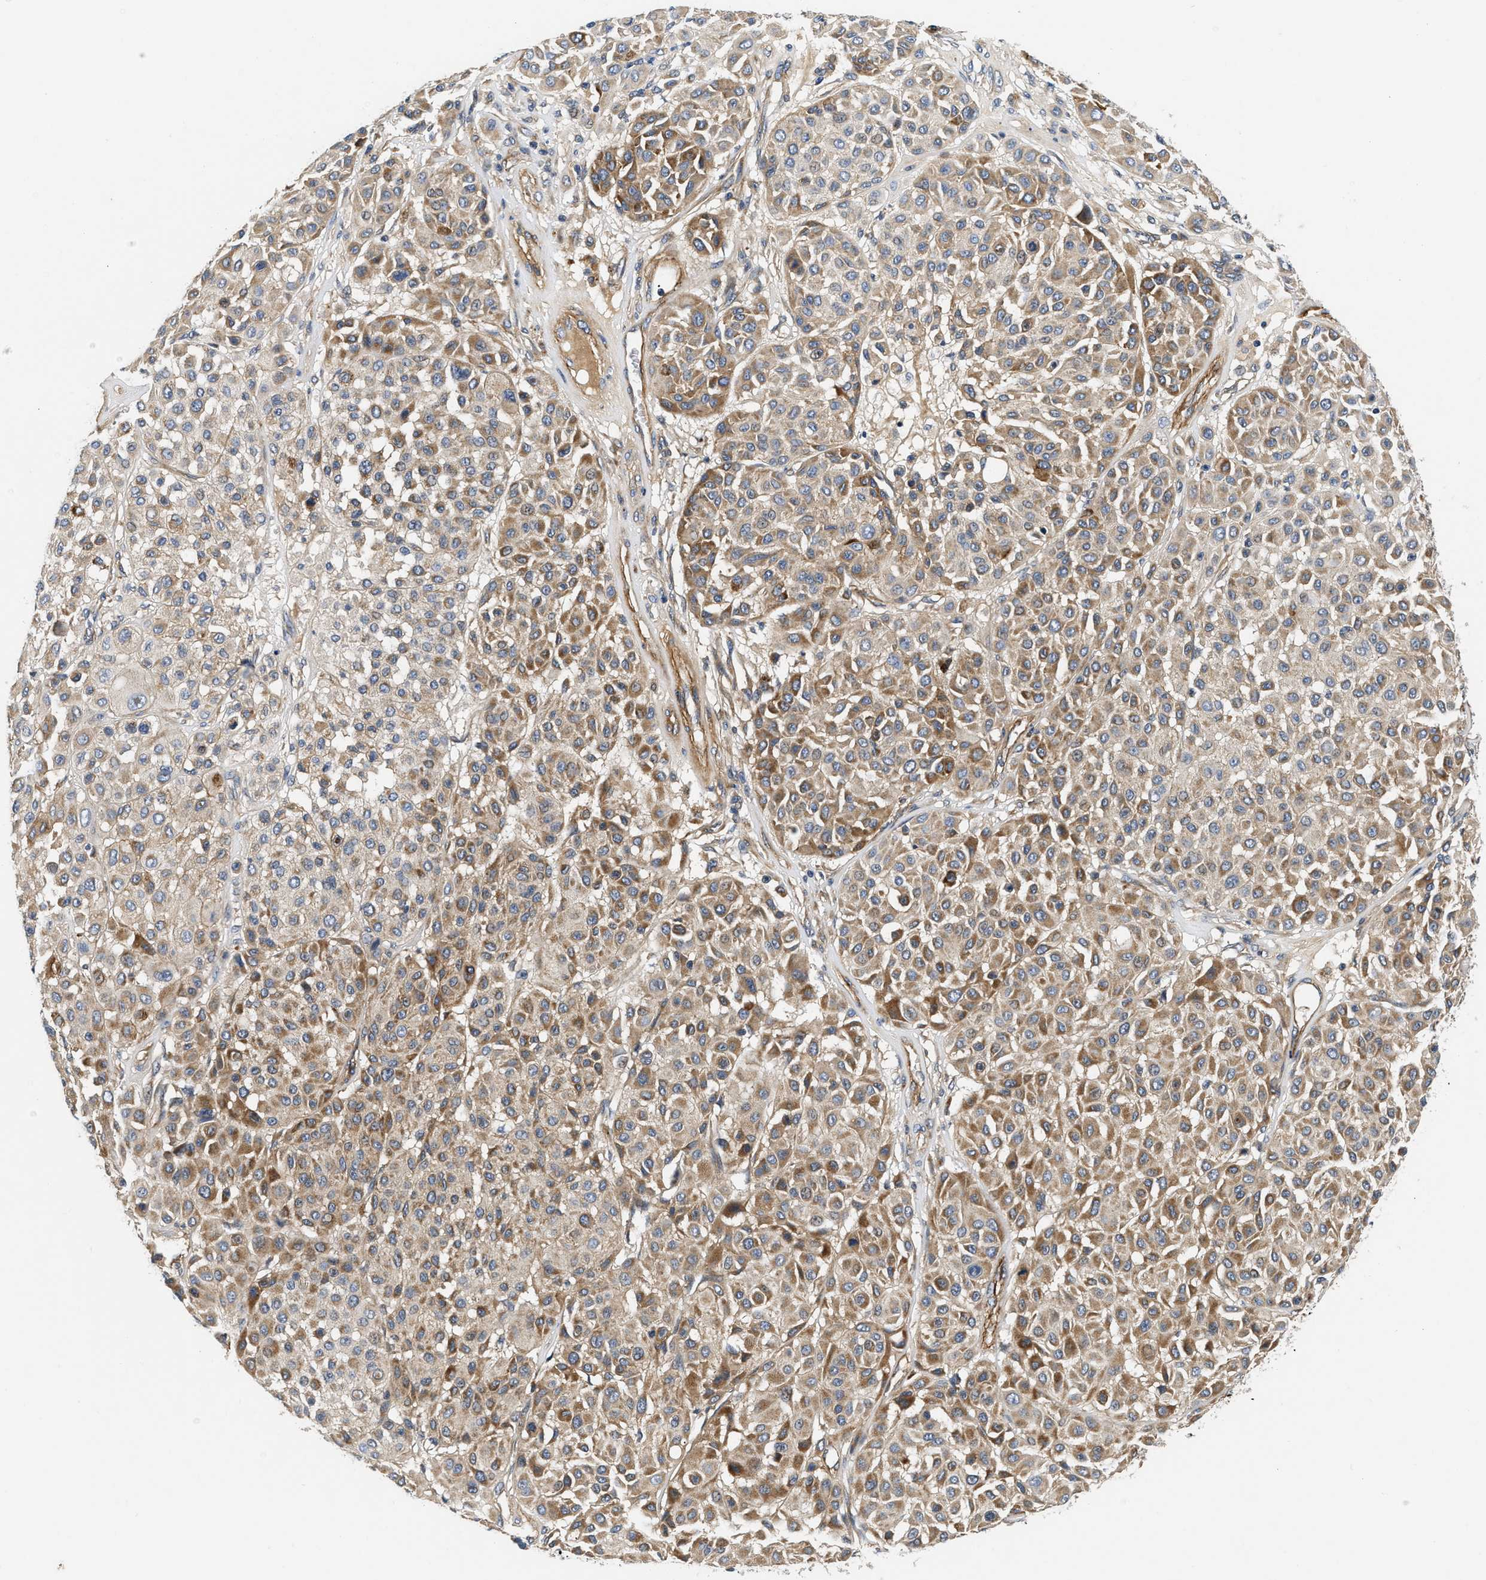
{"staining": {"intensity": "moderate", "quantity": ">75%", "location": "cytoplasmic/membranous"}, "tissue": "melanoma", "cell_type": "Tumor cells", "image_type": "cancer", "snomed": [{"axis": "morphology", "description": "Malignant melanoma, Metastatic site"}, {"axis": "topography", "description": "Soft tissue"}], "caption": "This histopathology image exhibits malignant melanoma (metastatic site) stained with immunohistochemistry (IHC) to label a protein in brown. The cytoplasmic/membranous of tumor cells show moderate positivity for the protein. Nuclei are counter-stained blue.", "gene": "NME6", "patient": {"sex": "male", "age": 41}}